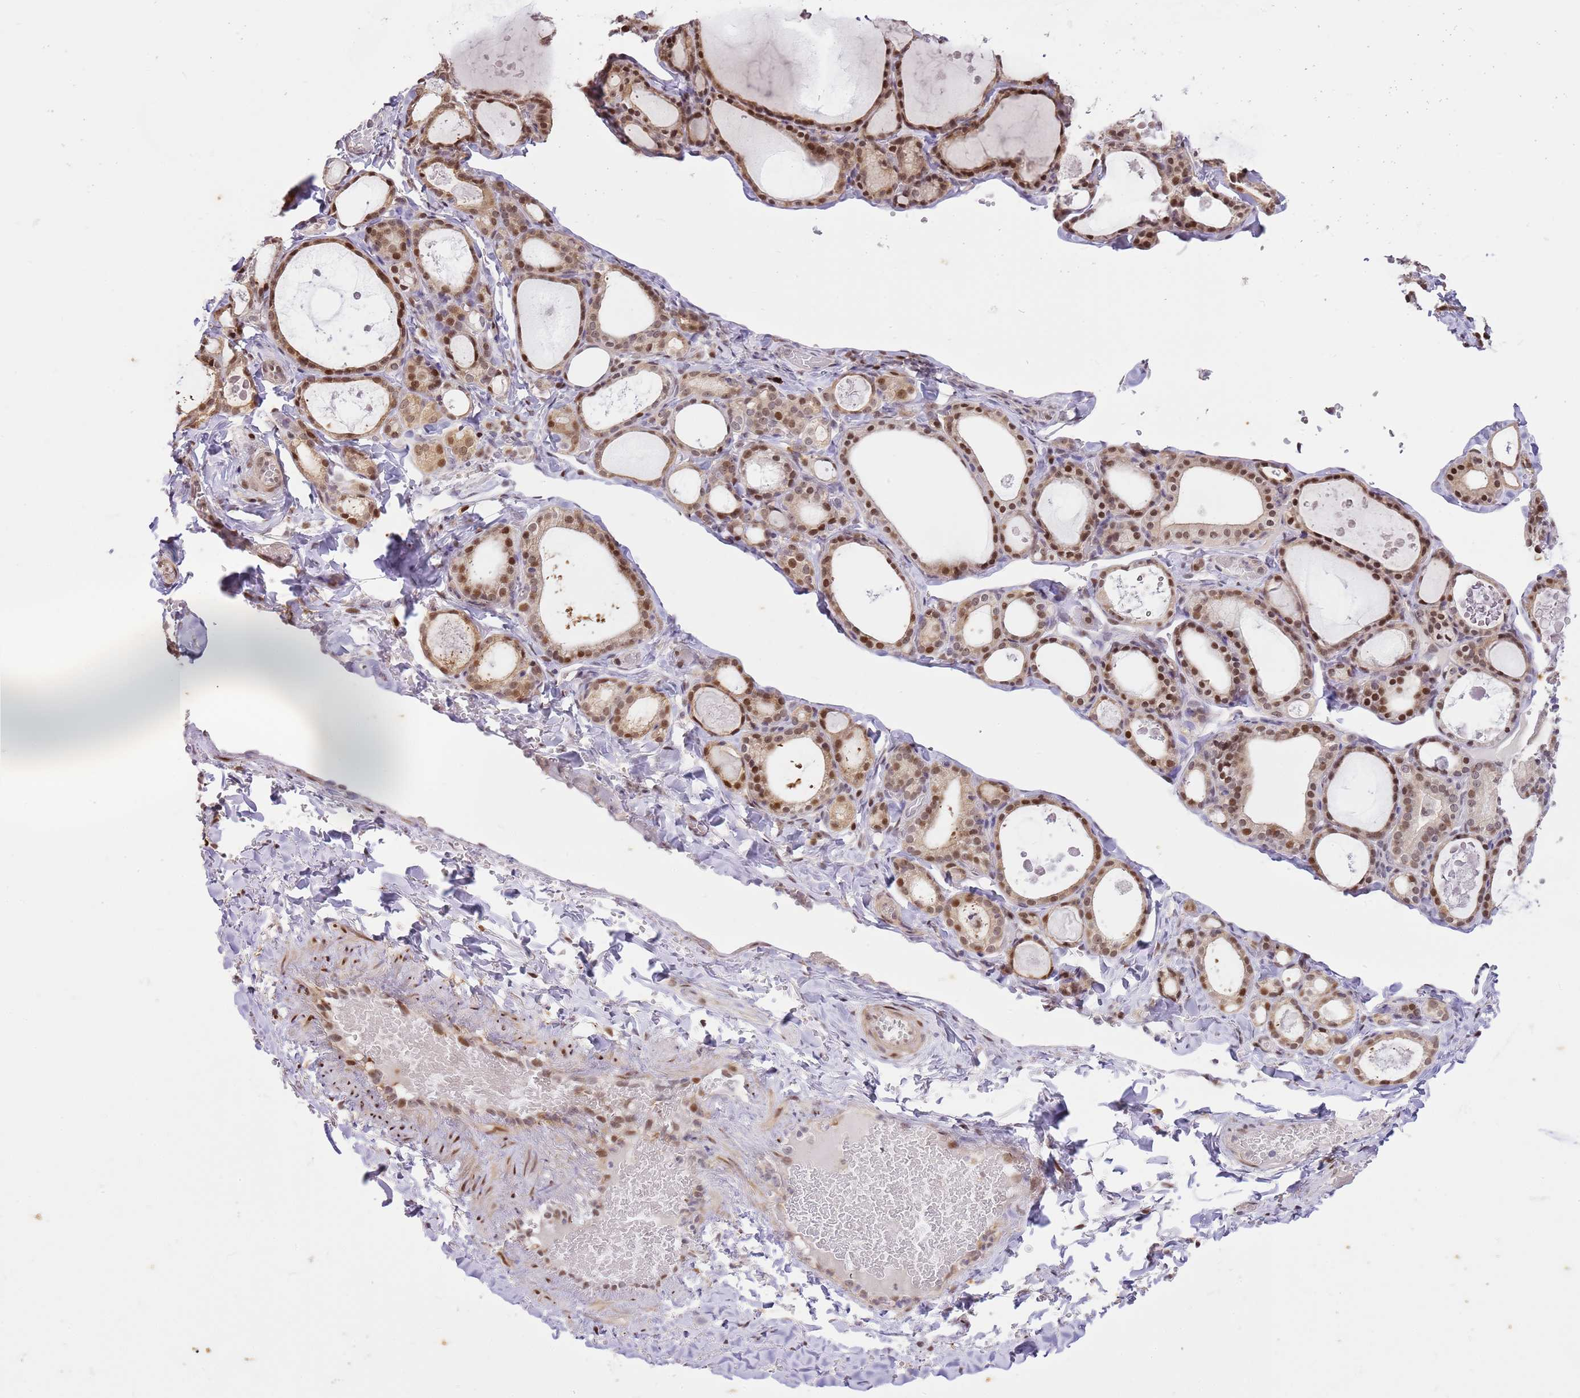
{"staining": {"intensity": "moderate", "quantity": ">75%", "location": "cytoplasmic/membranous,nuclear"}, "tissue": "thyroid gland", "cell_type": "Glandular cells", "image_type": "normal", "snomed": [{"axis": "morphology", "description": "Normal tissue, NOS"}, {"axis": "topography", "description": "Thyroid gland"}], "caption": "IHC photomicrograph of unremarkable human thyroid gland stained for a protein (brown), which demonstrates medium levels of moderate cytoplasmic/membranous,nuclear positivity in approximately >75% of glandular cells.", "gene": "RFK", "patient": {"sex": "male", "age": 56}}